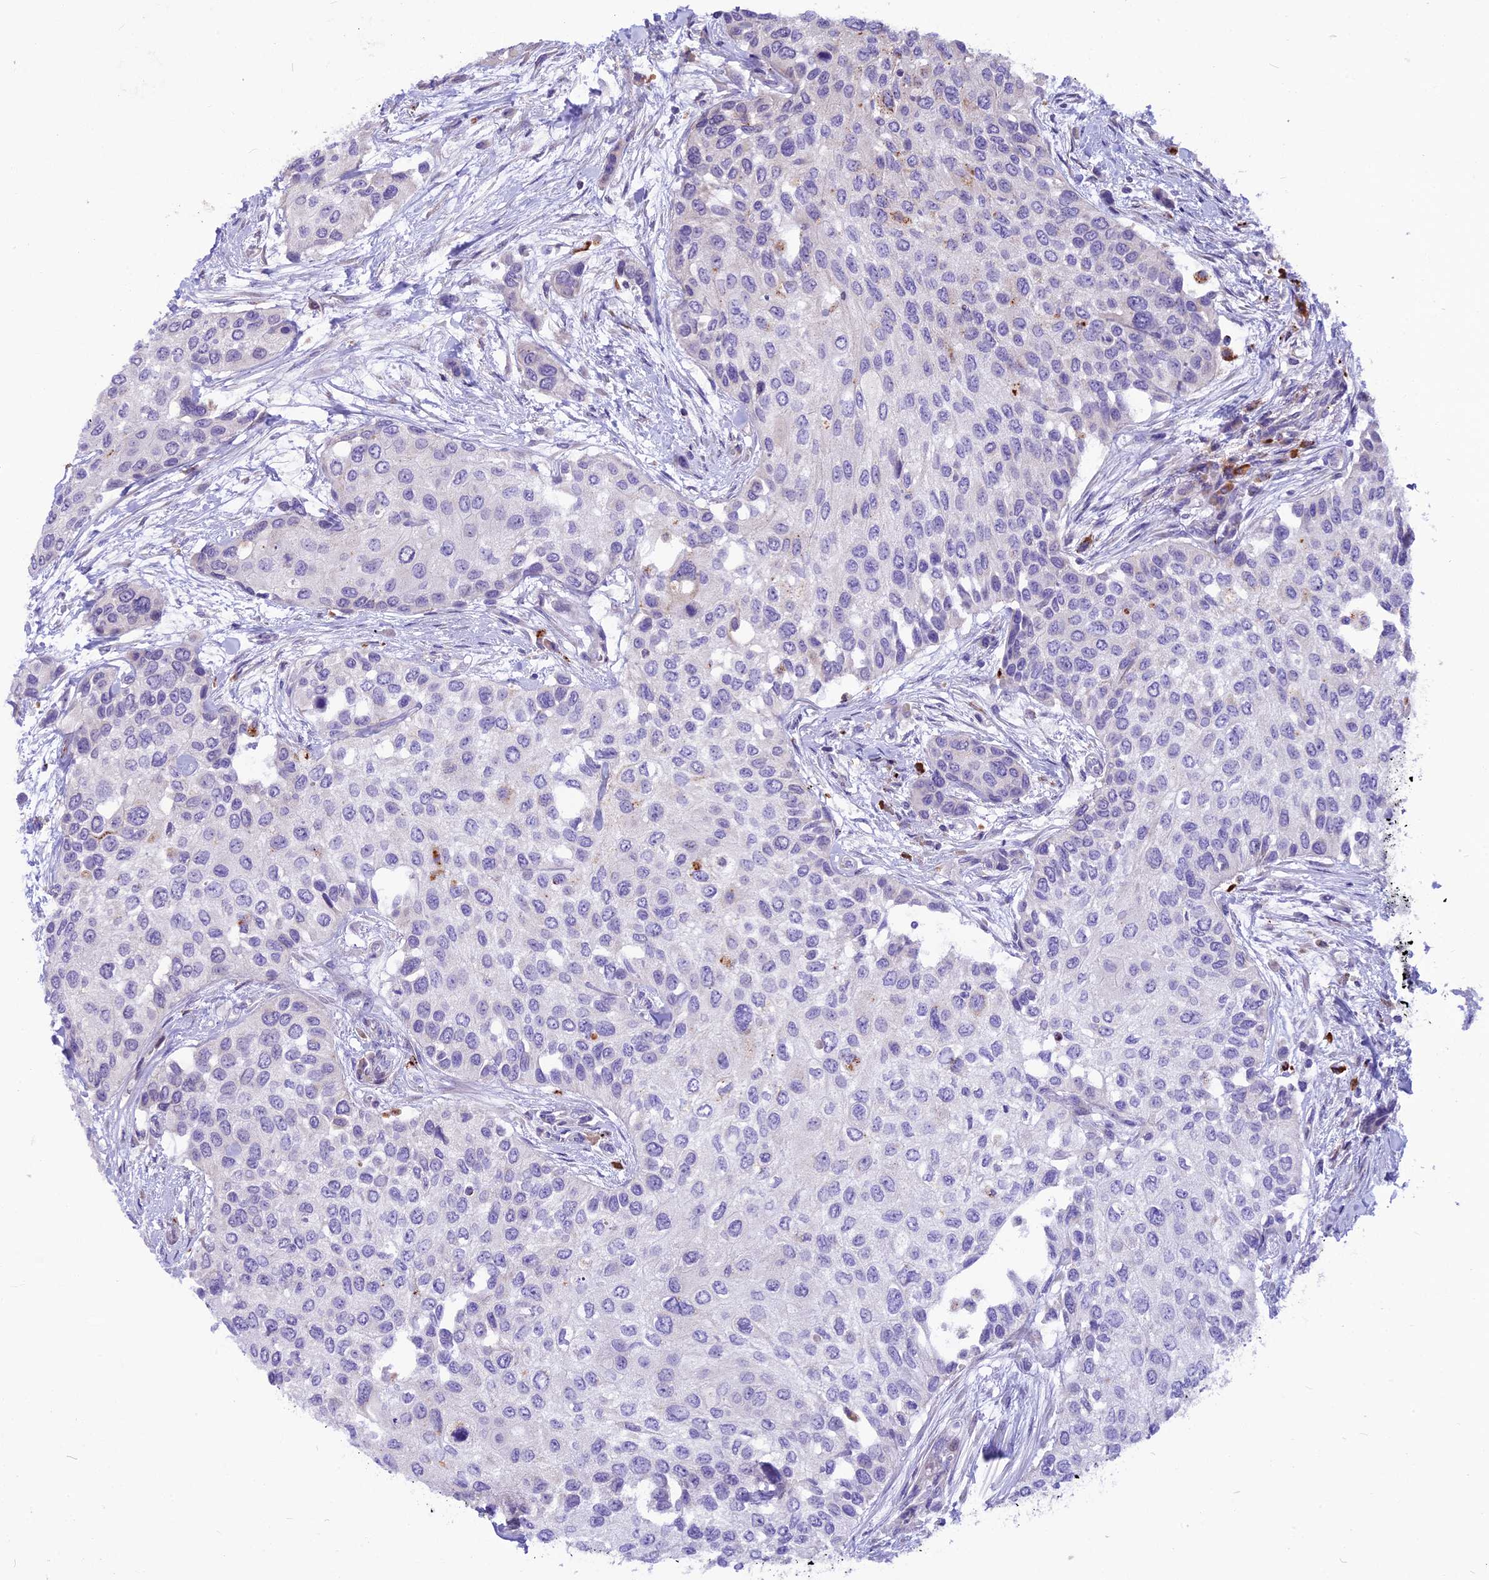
{"staining": {"intensity": "negative", "quantity": "none", "location": "none"}, "tissue": "urothelial cancer", "cell_type": "Tumor cells", "image_type": "cancer", "snomed": [{"axis": "morphology", "description": "Normal tissue, NOS"}, {"axis": "morphology", "description": "Urothelial carcinoma, High grade"}, {"axis": "topography", "description": "Vascular tissue"}, {"axis": "topography", "description": "Urinary bladder"}], "caption": "The immunohistochemistry histopathology image has no significant expression in tumor cells of urothelial cancer tissue. The staining is performed using DAB (3,3'-diaminobenzidine) brown chromogen with nuclei counter-stained in using hematoxylin.", "gene": "THRSP", "patient": {"sex": "female", "age": 56}}